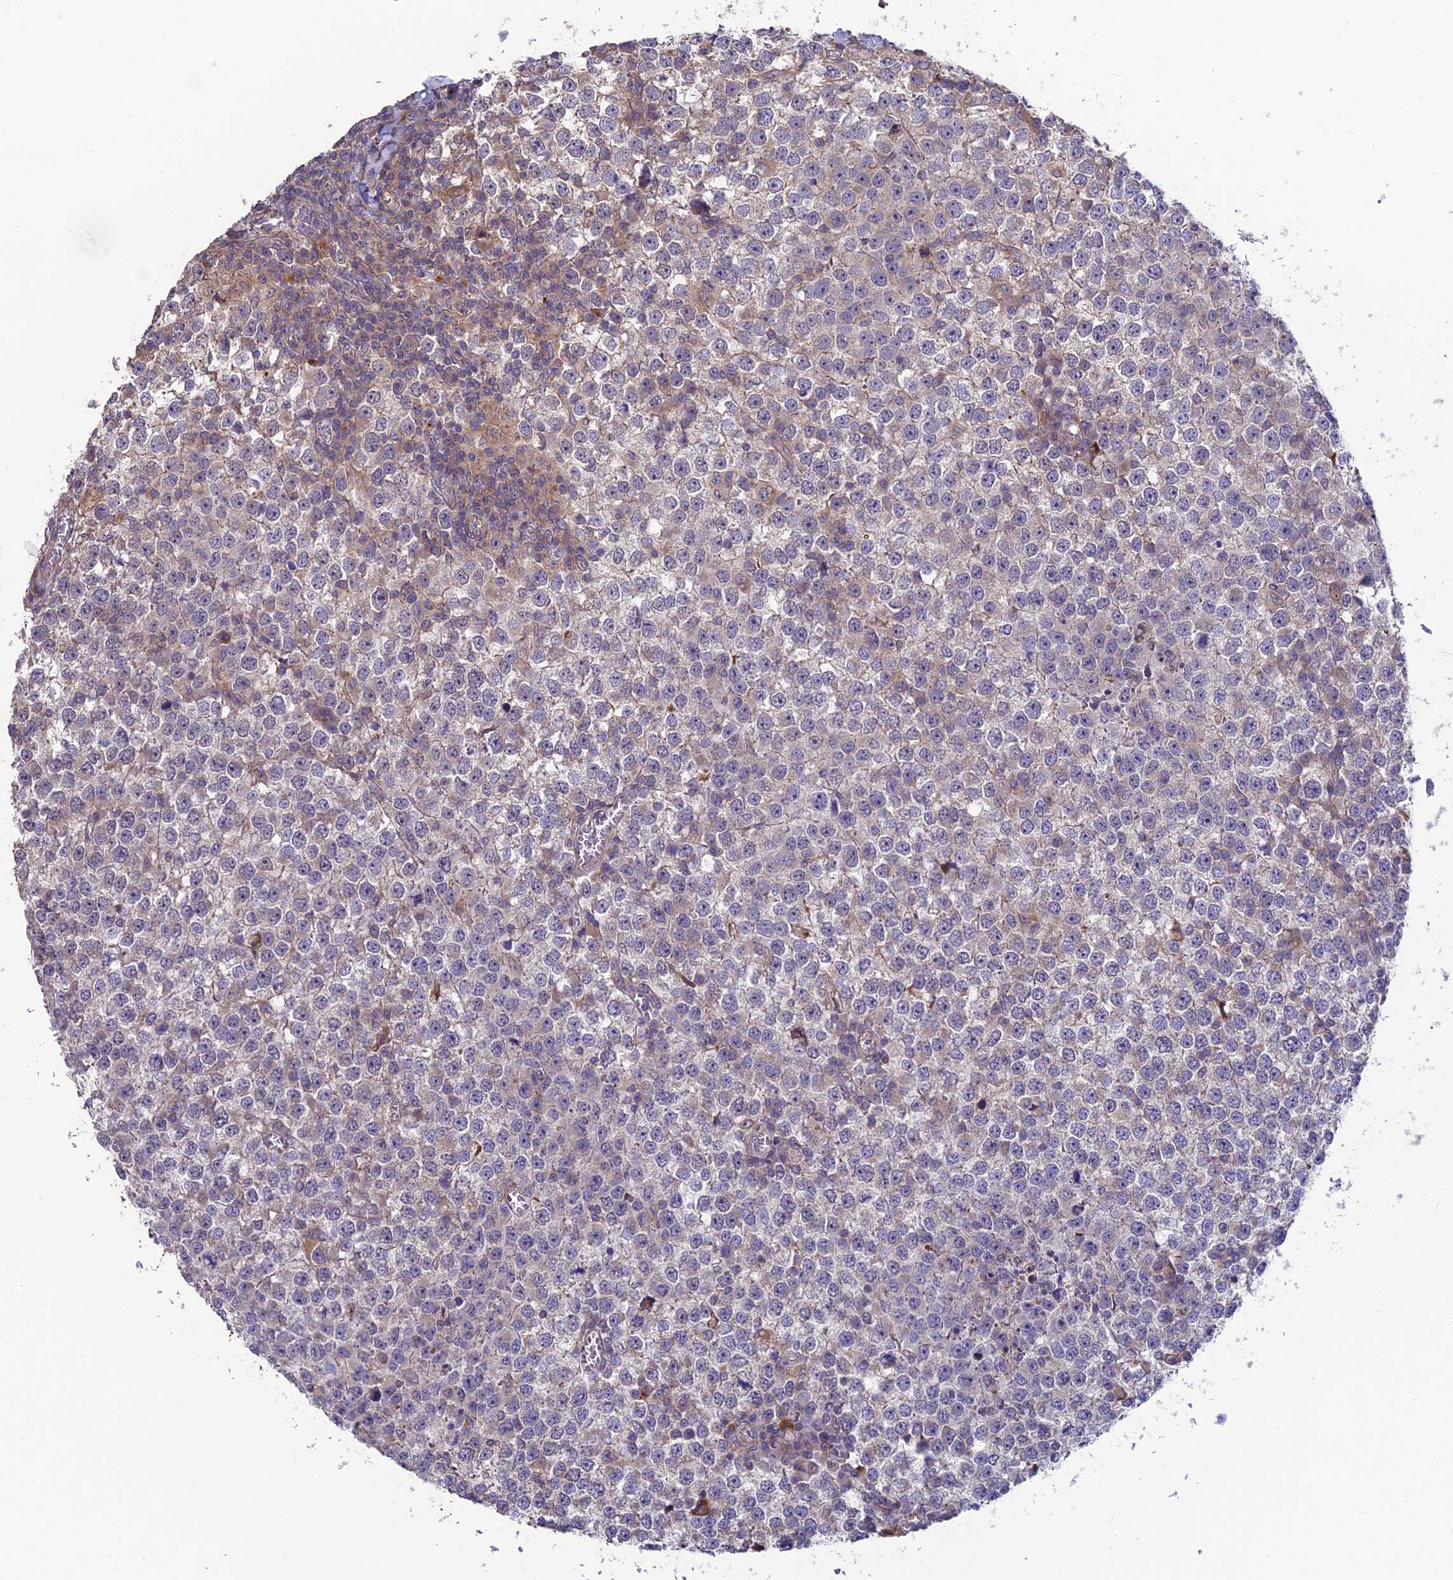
{"staining": {"intensity": "weak", "quantity": "<25%", "location": "cytoplasmic/membranous"}, "tissue": "testis cancer", "cell_type": "Tumor cells", "image_type": "cancer", "snomed": [{"axis": "morphology", "description": "Seminoma, NOS"}, {"axis": "topography", "description": "Testis"}], "caption": "Human testis seminoma stained for a protein using IHC reveals no expression in tumor cells.", "gene": "BLTP2", "patient": {"sex": "male", "age": 65}}